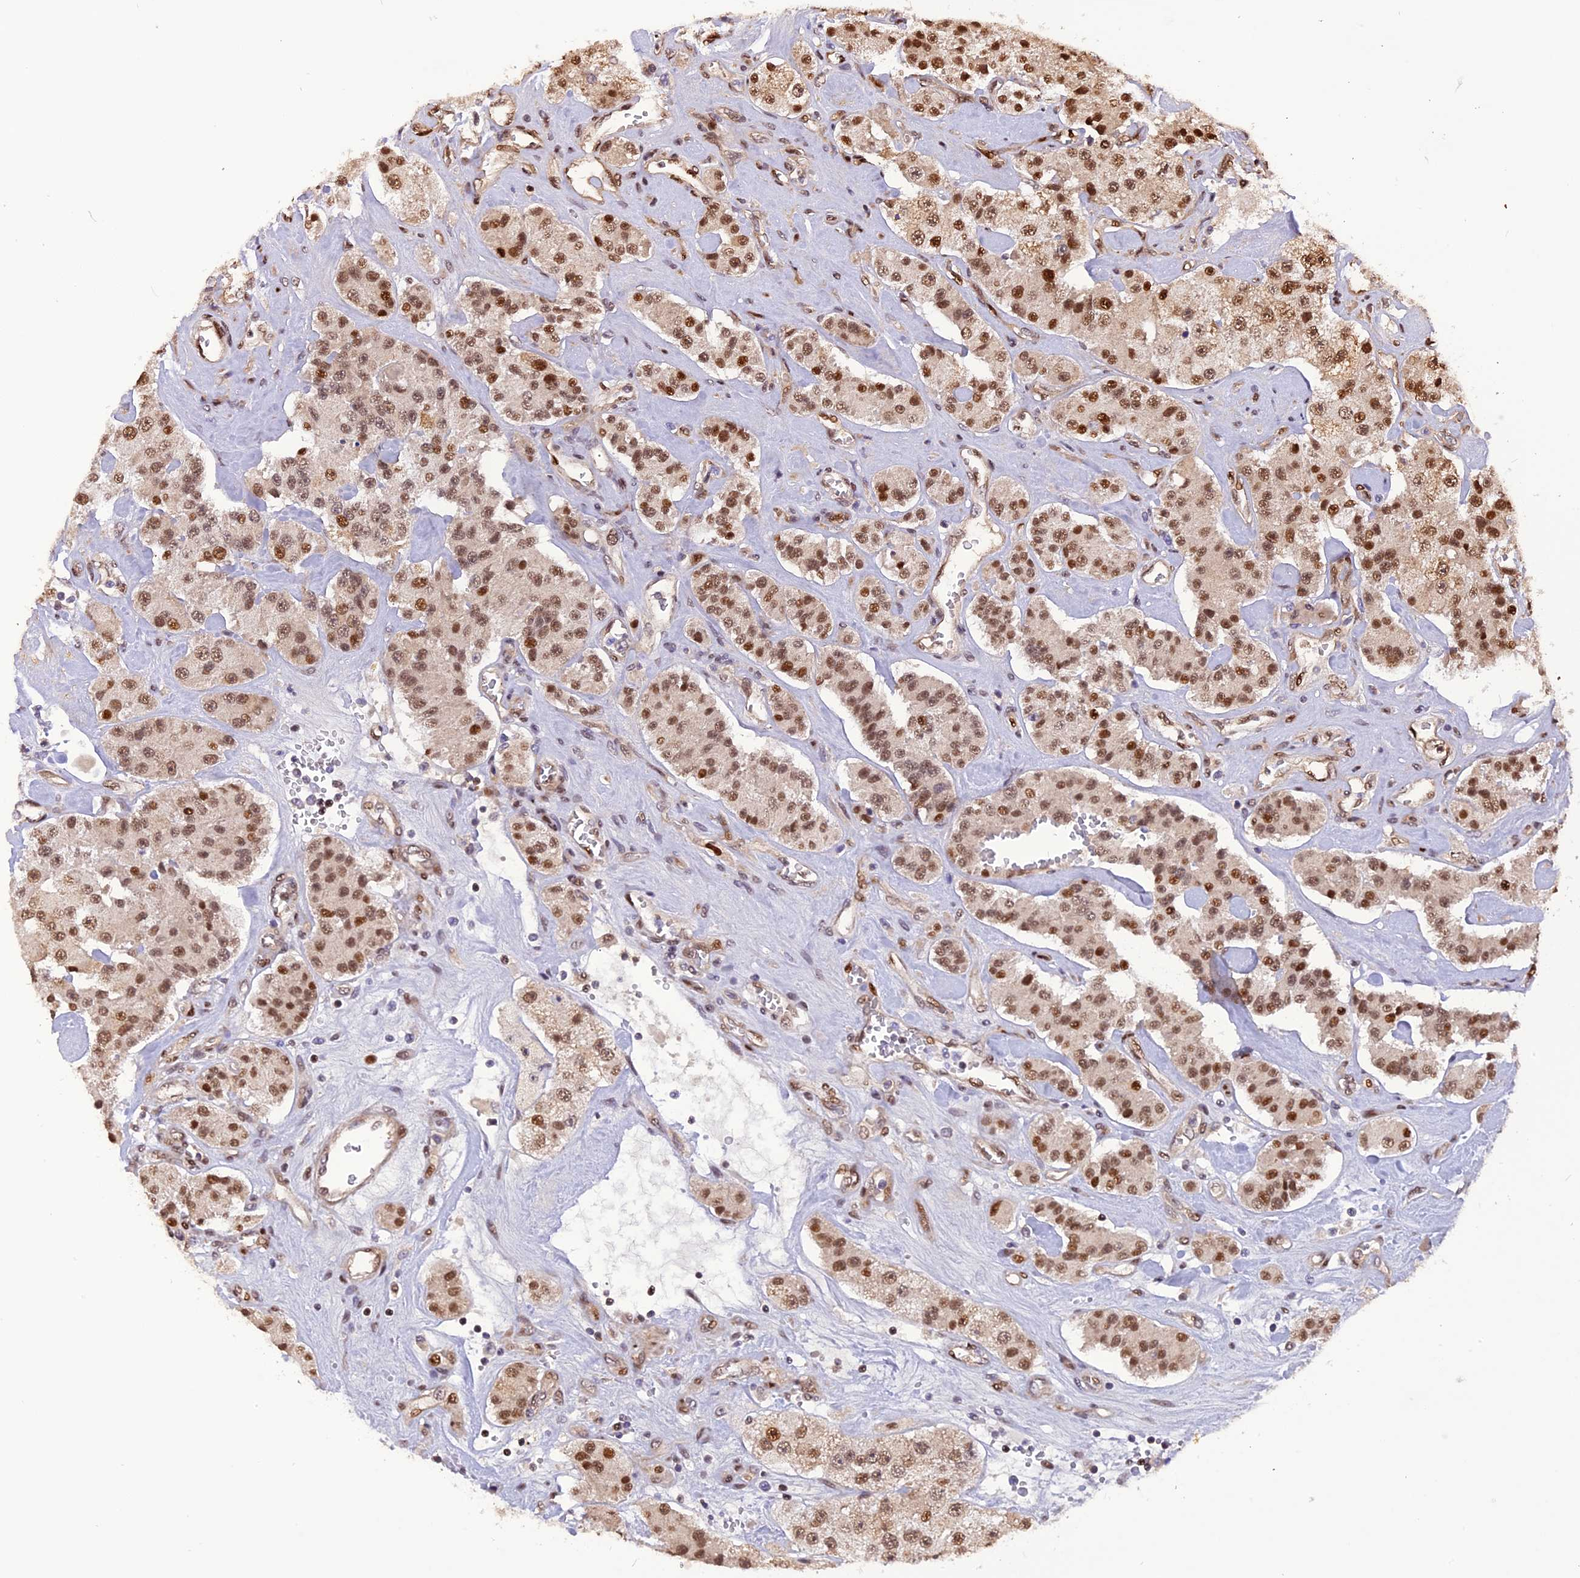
{"staining": {"intensity": "moderate", "quantity": ">75%", "location": "nuclear"}, "tissue": "carcinoid", "cell_type": "Tumor cells", "image_type": "cancer", "snomed": [{"axis": "morphology", "description": "Carcinoid, malignant, NOS"}, {"axis": "topography", "description": "Pancreas"}], "caption": "IHC micrograph of human carcinoid (malignant) stained for a protein (brown), which exhibits medium levels of moderate nuclear positivity in approximately >75% of tumor cells.", "gene": "MICALL1", "patient": {"sex": "male", "age": 41}}